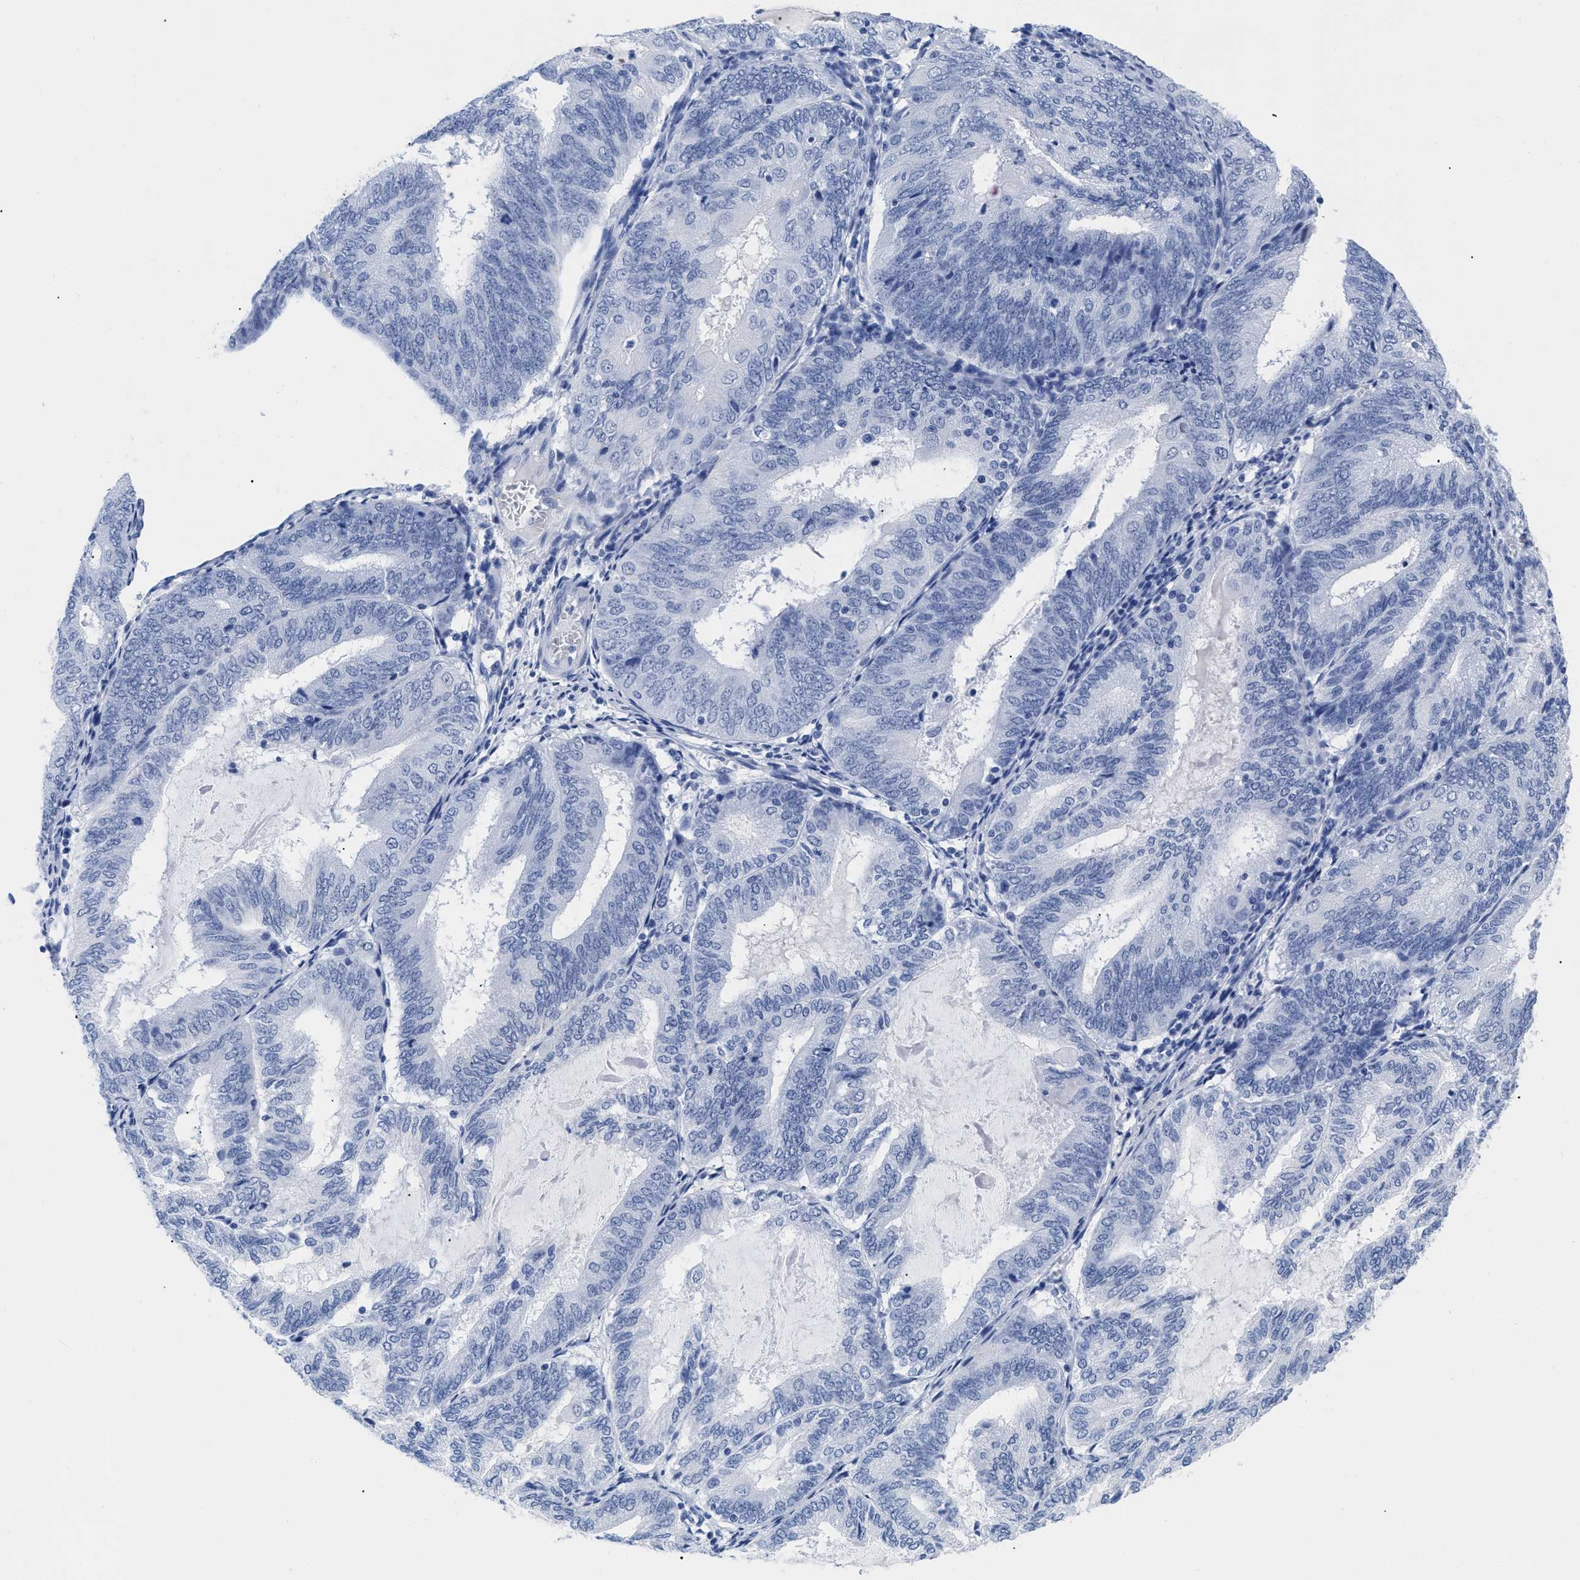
{"staining": {"intensity": "negative", "quantity": "none", "location": "none"}, "tissue": "endometrial cancer", "cell_type": "Tumor cells", "image_type": "cancer", "snomed": [{"axis": "morphology", "description": "Adenocarcinoma, NOS"}, {"axis": "topography", "description": "Endometrium"}], "caption": "The photomicrograph reveals no staining of tumor cells in endometrial adenocarcinoma.", "gene": "TREML1", "patient": {"sex": "female", "age": 81}}